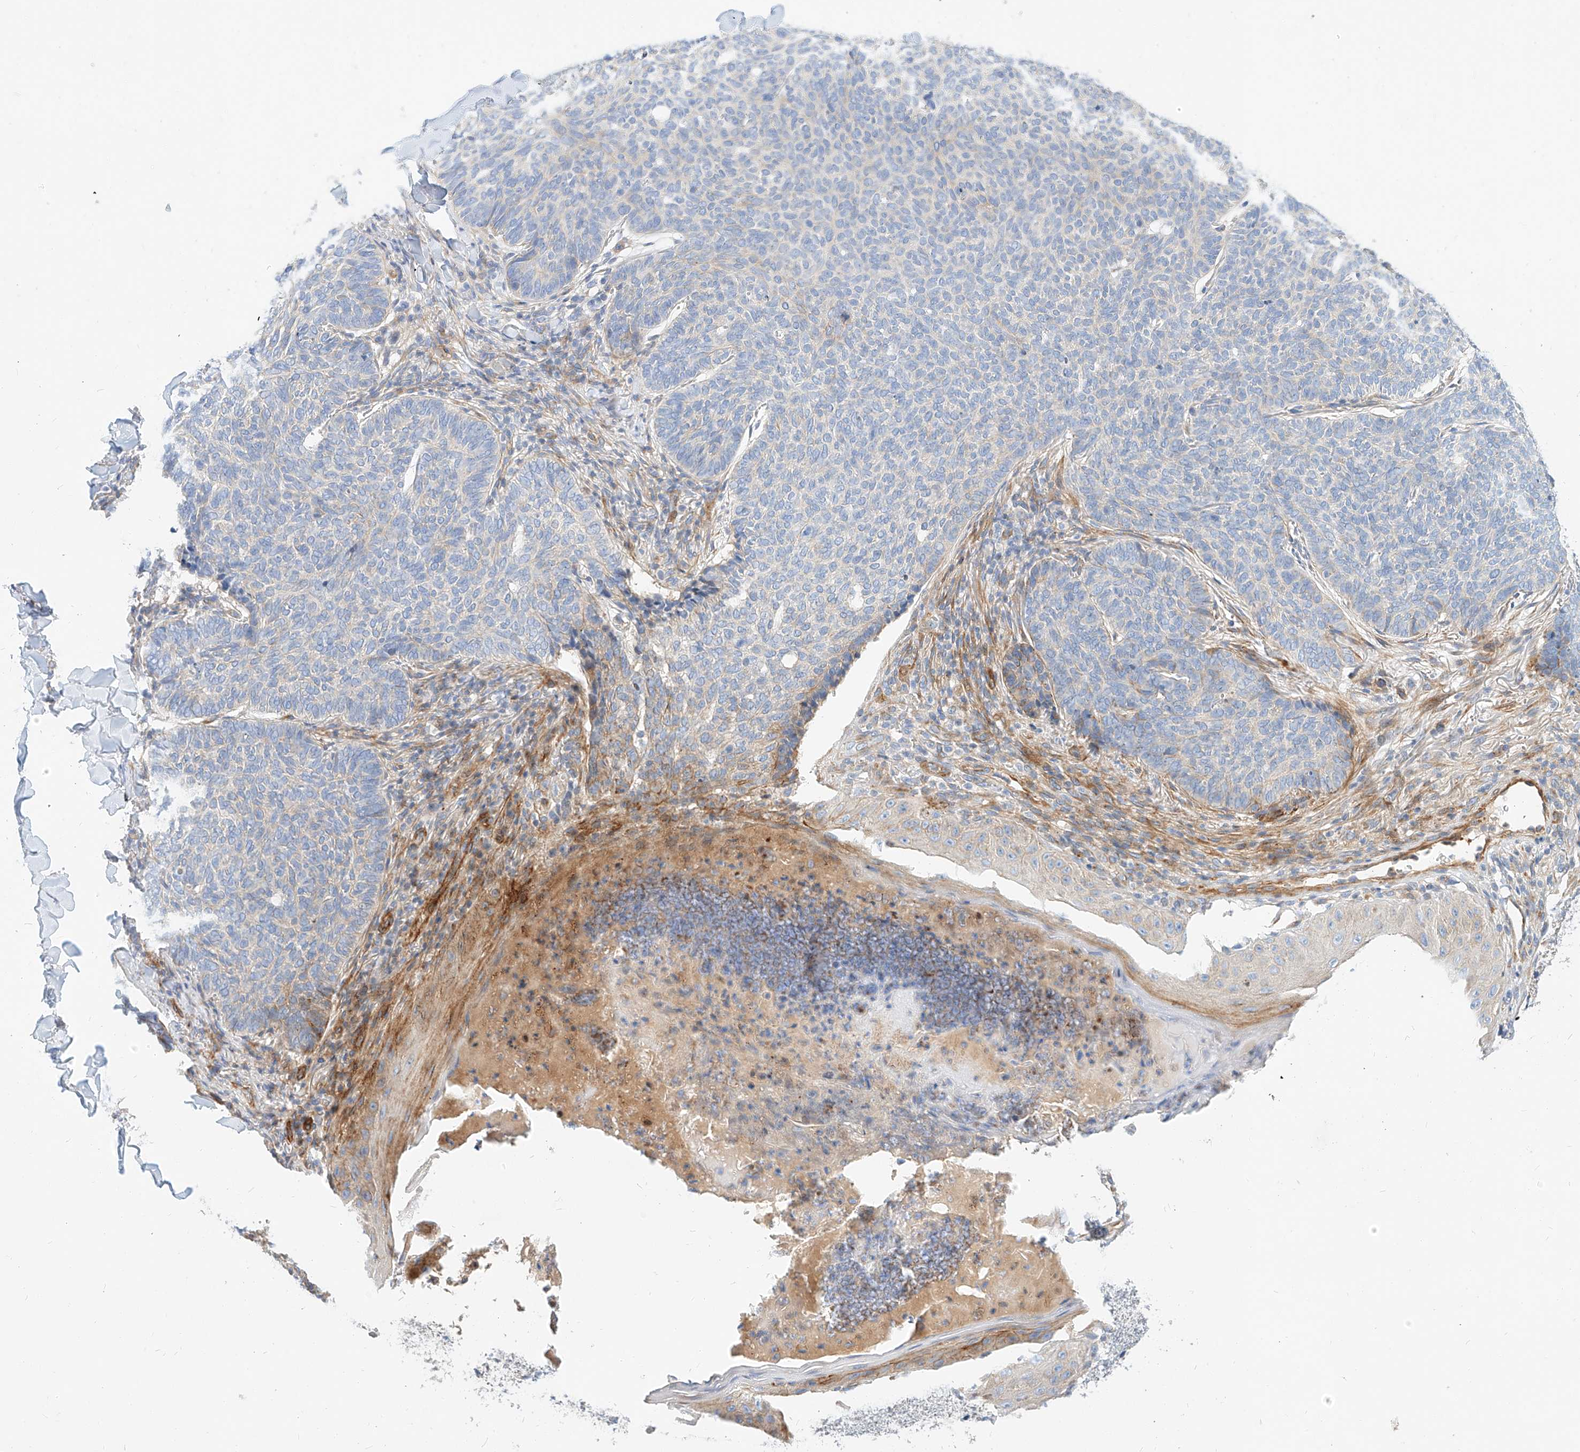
{"staining": {"intensity": "negative", "quantity": "none", "location": "none"}, "tissue": "skin cancer", "cell_type": "Tumor cells", "image_type": "cancer", "snomed": [{"axis": "morphology", "description": "Normal tissue, NOS"}, {"axis": "morphology", "description": "Basal cell carcinoma"}, {"axis": "topography", "description": "Skin"}], "caption": "The image displays no staining of tumor cells in skin cancer (basal cell carcinoma).", "gene": "KCNH5", "patient": {"sex": "male", "age": 50}}